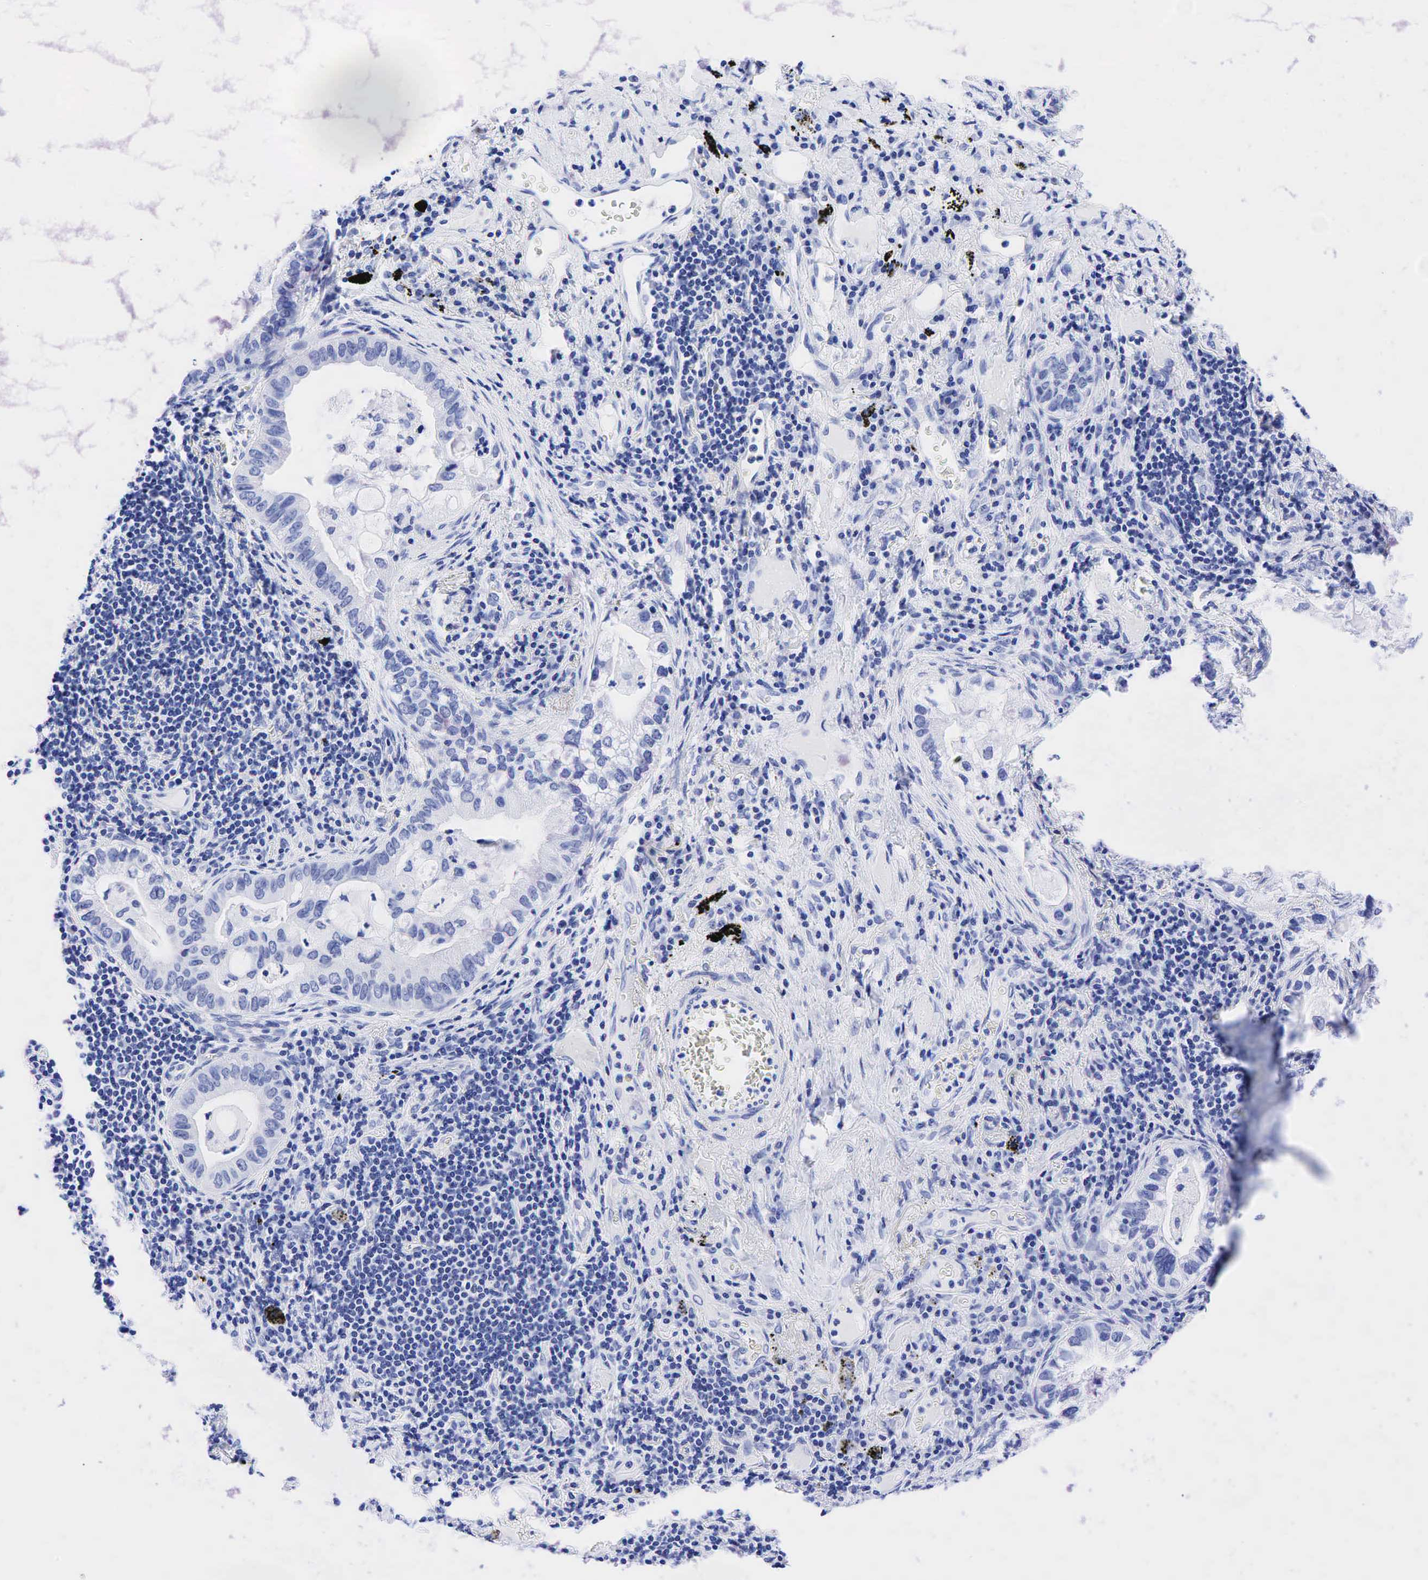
{"staining": {"intensity": "negative", "quantity": "none", "location": "none"}, "tissue": "lung cancer", "cell_type": "Tumor cells", "image_type": "cancer", "snomed": [{"axis": "morphology", "description": "Adenocarcinoma, NOS"}, {"axis": "topography", "description": "Lung"}], "caption": "This histopathology image is of lung cancer stained with immunohistochemistry to label a protein in brown with the nuclei are counter-stained blue. There is no staining in tumor cells.", "gene": "ESR1", "patient": {"sex": "female", "age": 50}}